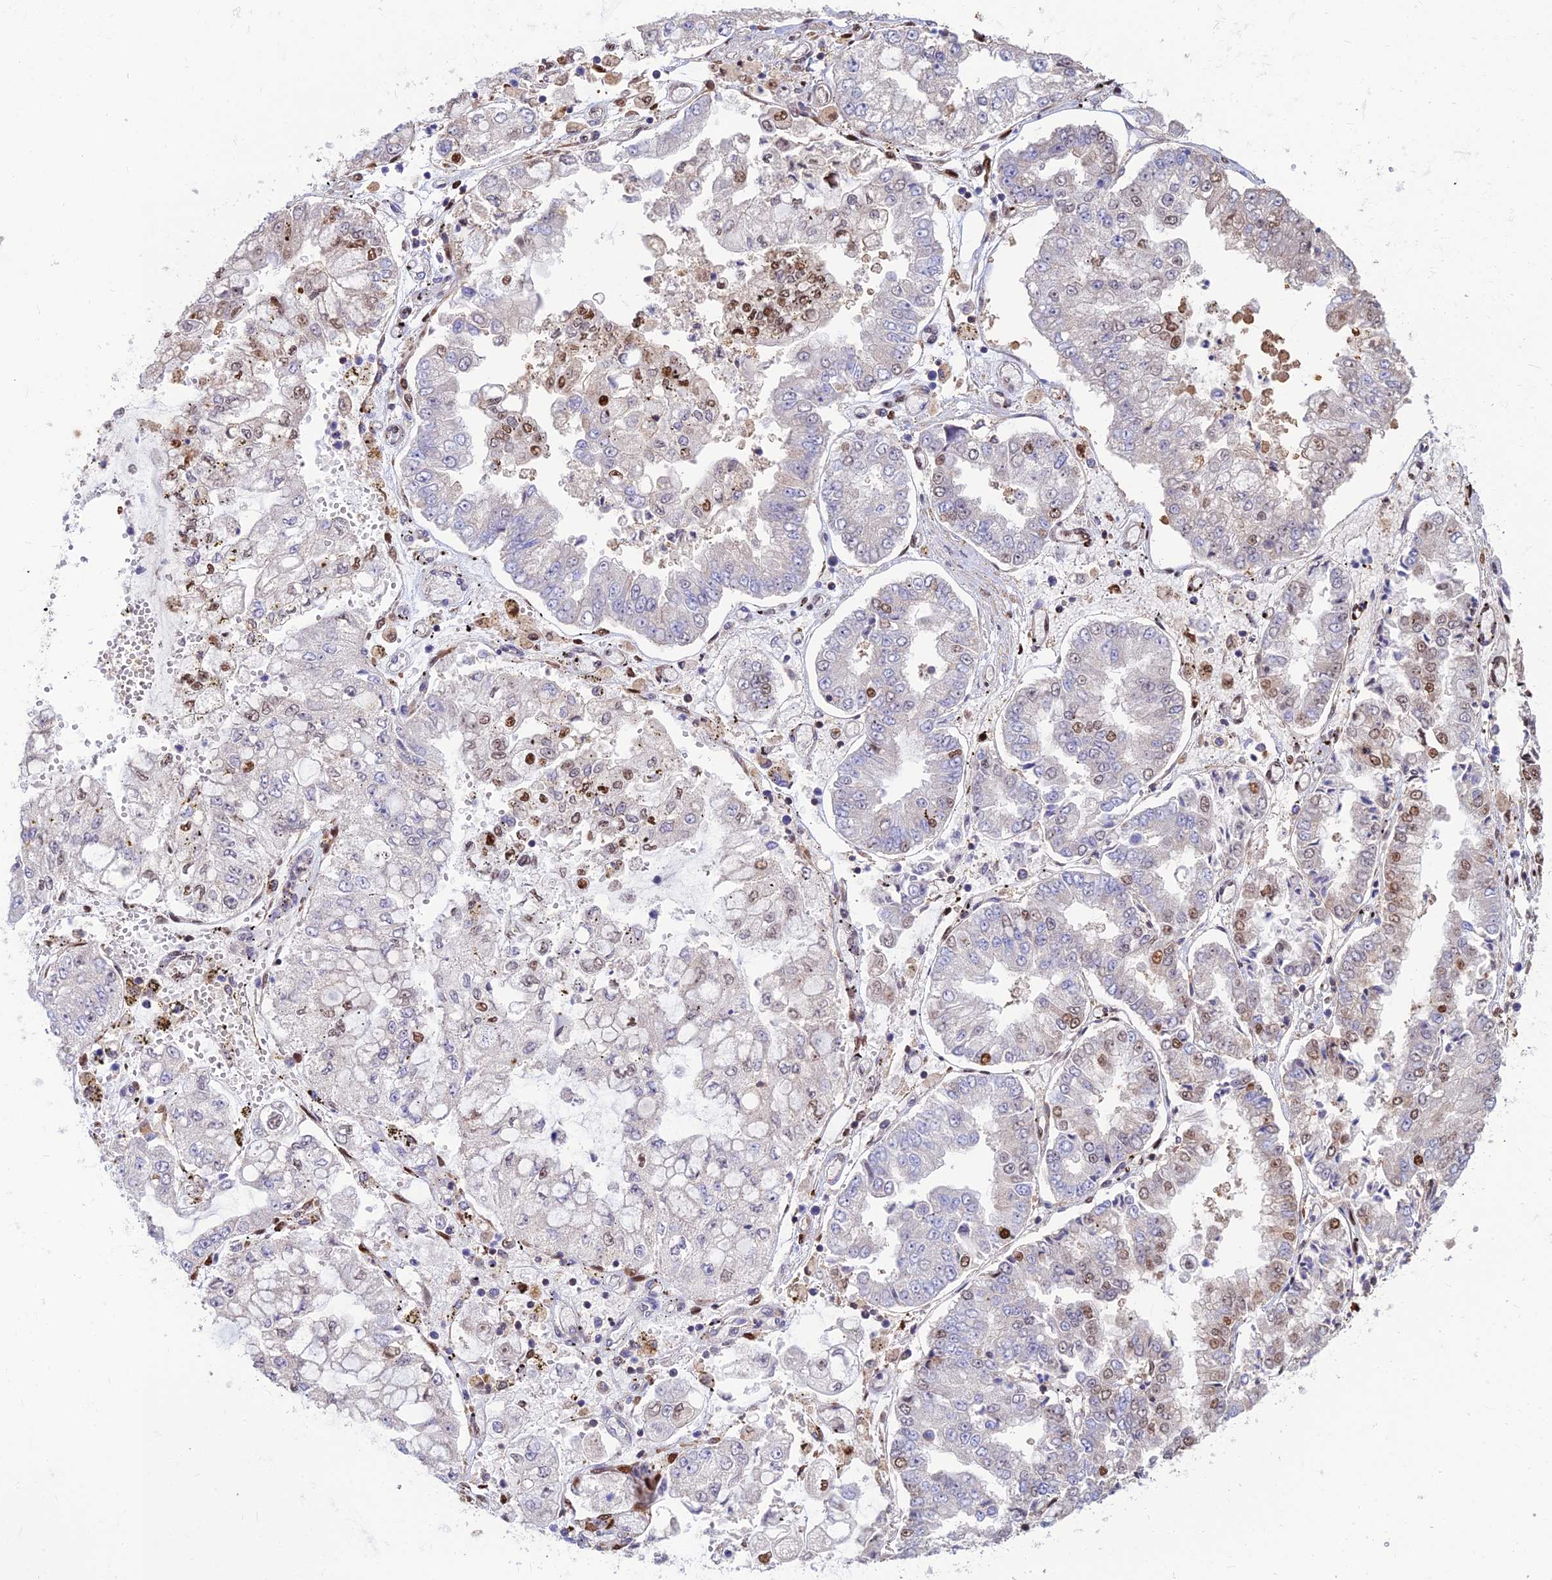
{"staining": {"intensity": "moderate", "quantity": "<25%", "location": "nuclear"}, "tissue": "stomach cancer", "cell_type": "Tumor cells", "image_type": "cancer", "snomed": [{"axis": "morphology", "description": "Adenocarcinoma, NOS"}, {"axis": "topography", "description": "Stomach"}], "caption": "Protein analysis of stomach cancer (adenocarcinoma) tissue demonstrates moderate nuclear expression in about <25% of tumor cells.", "gene": "DNPEP", "patient": {"sex": "male", "age": 76}}